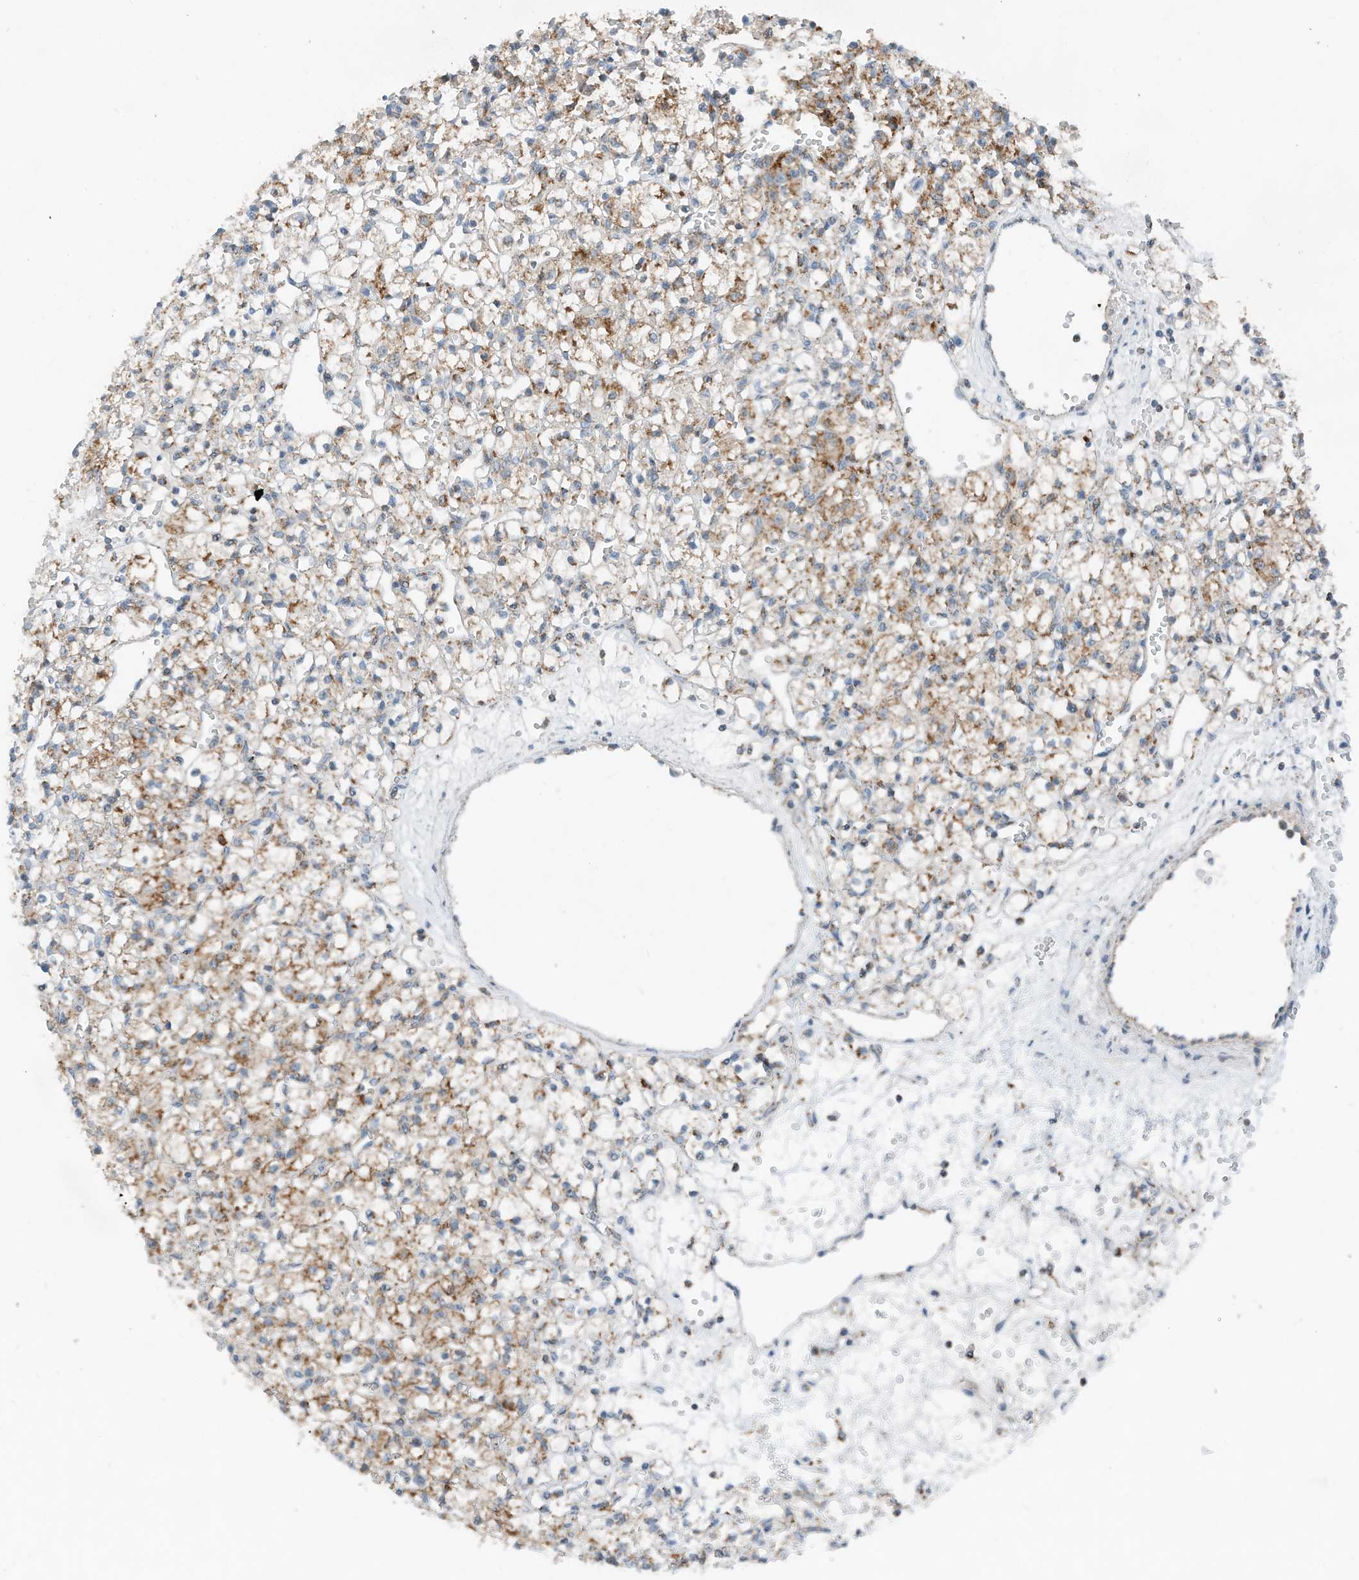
{"staining": {"intensity": "moderate", "quantity": "25%-75%", "location": "cytoplasmic/membranous"}, "tissue": "renal cancer", "cell_type": "Tumor cells", "image_type": "cancer", "snomed": [{"axis": "morphology", "description": "Adenocarcinoma, NOS"}, {"axis": "topography", "description": "Kidney"}], "caption": "Brown immunohistochemical staining in human renal cancer (adenocarcinoma) displays moderate cytoplasmic/membranous staining in approximately 25%-75% of tumor cells.", "gene": "RMND1", "patient": {"sex": "female", "age": 59}}